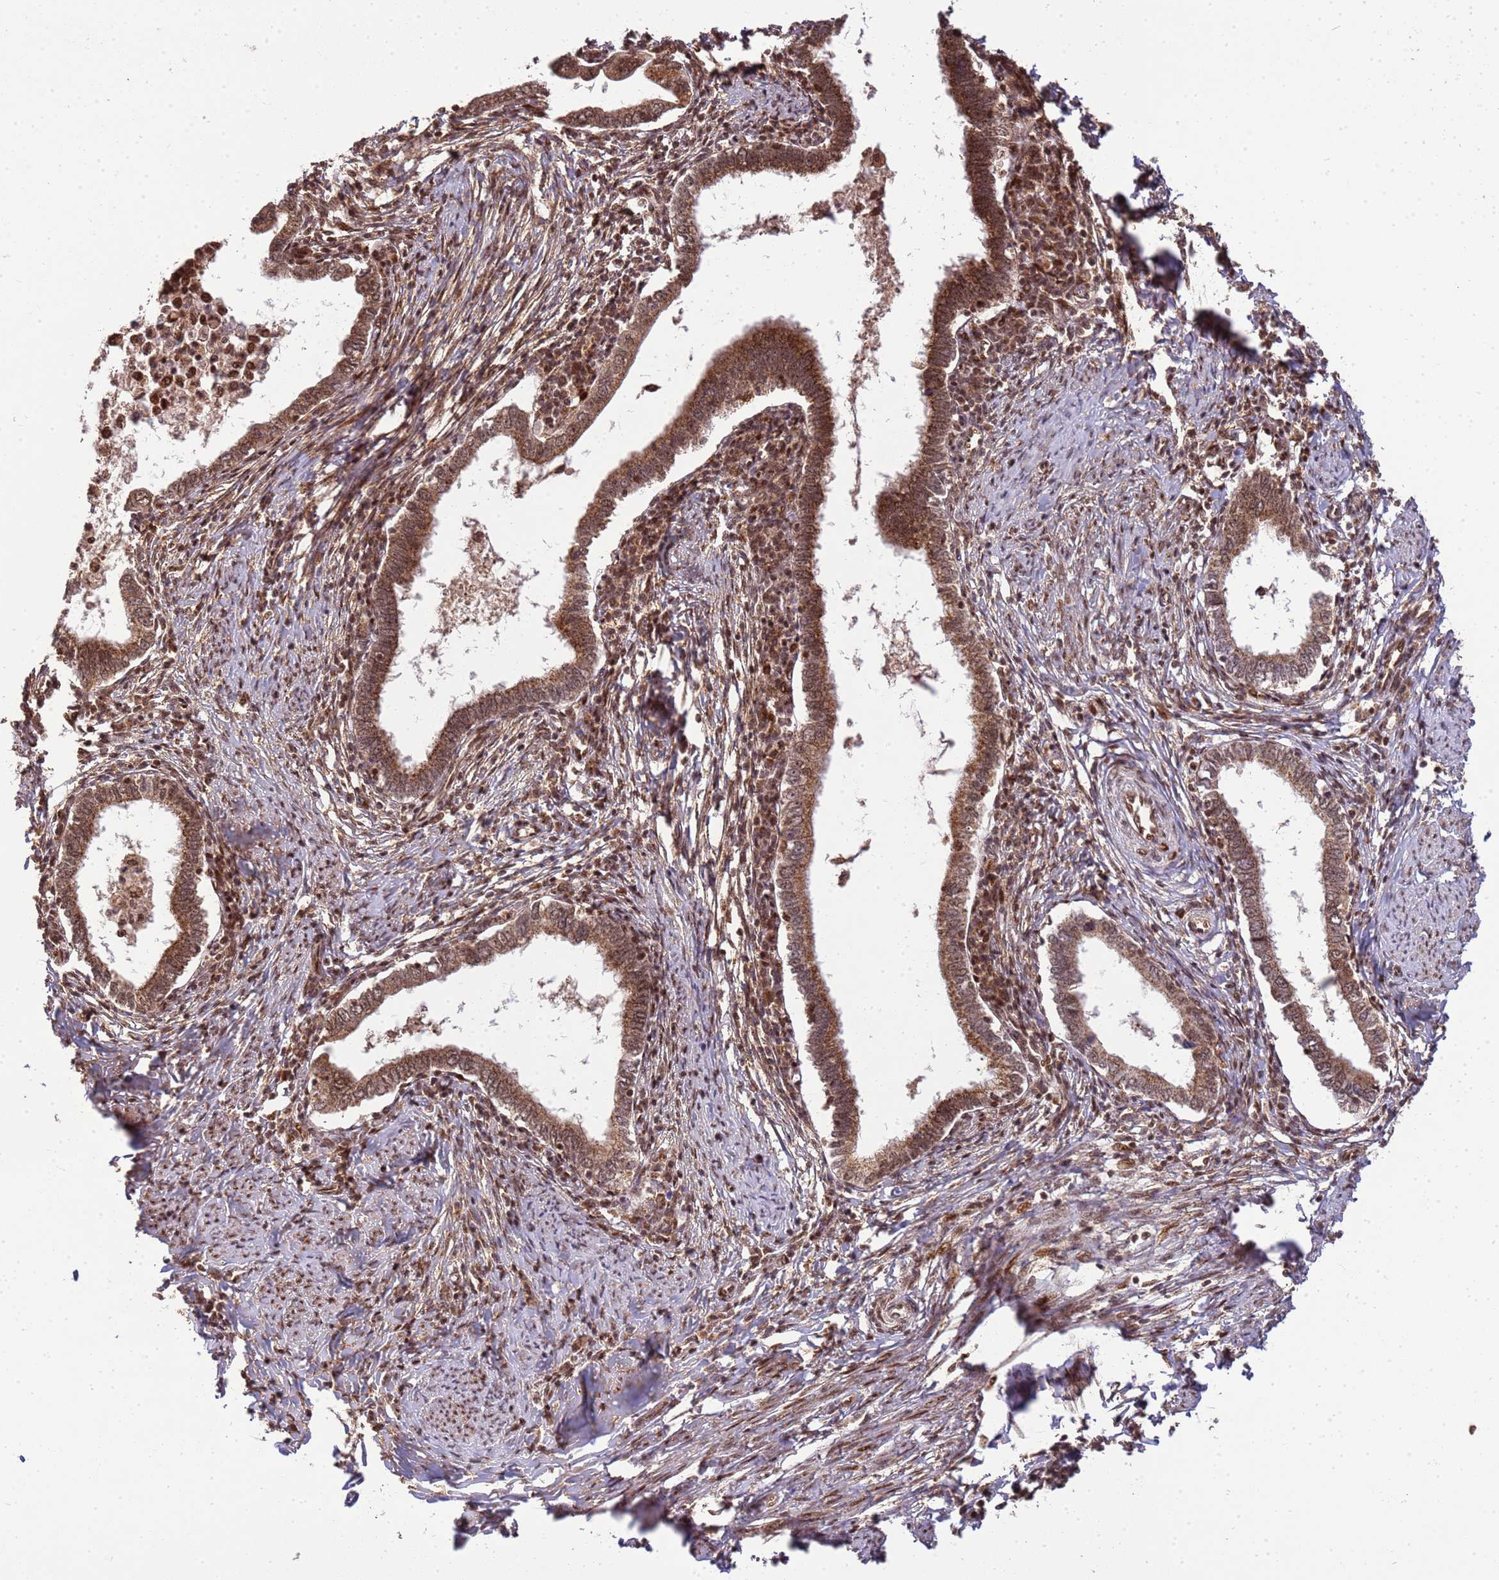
{"staining": {"intensity": "moderate", "quantity": ">75%", "location": "cytoplasmic/membranous,nuclear"}, "tissue": "cervical cancer", "cell_type": "Tumor cells", "image_type": "cancer", "snomed": [{"axis": "morphology", "description": "Adenocarcinoma, NOS"}, {"axis": "topography", "description": "Cervix"}], "caption": "A histopathology image showing moderate cytoplasmic/membranous and nuclear positivity in about >75% of tumor cells in cervical adenocarcinoma, as visualized by brown immunohistochemical staining.", "gene": "PEX14", "patient": {"sex": "female", "age": 36}}